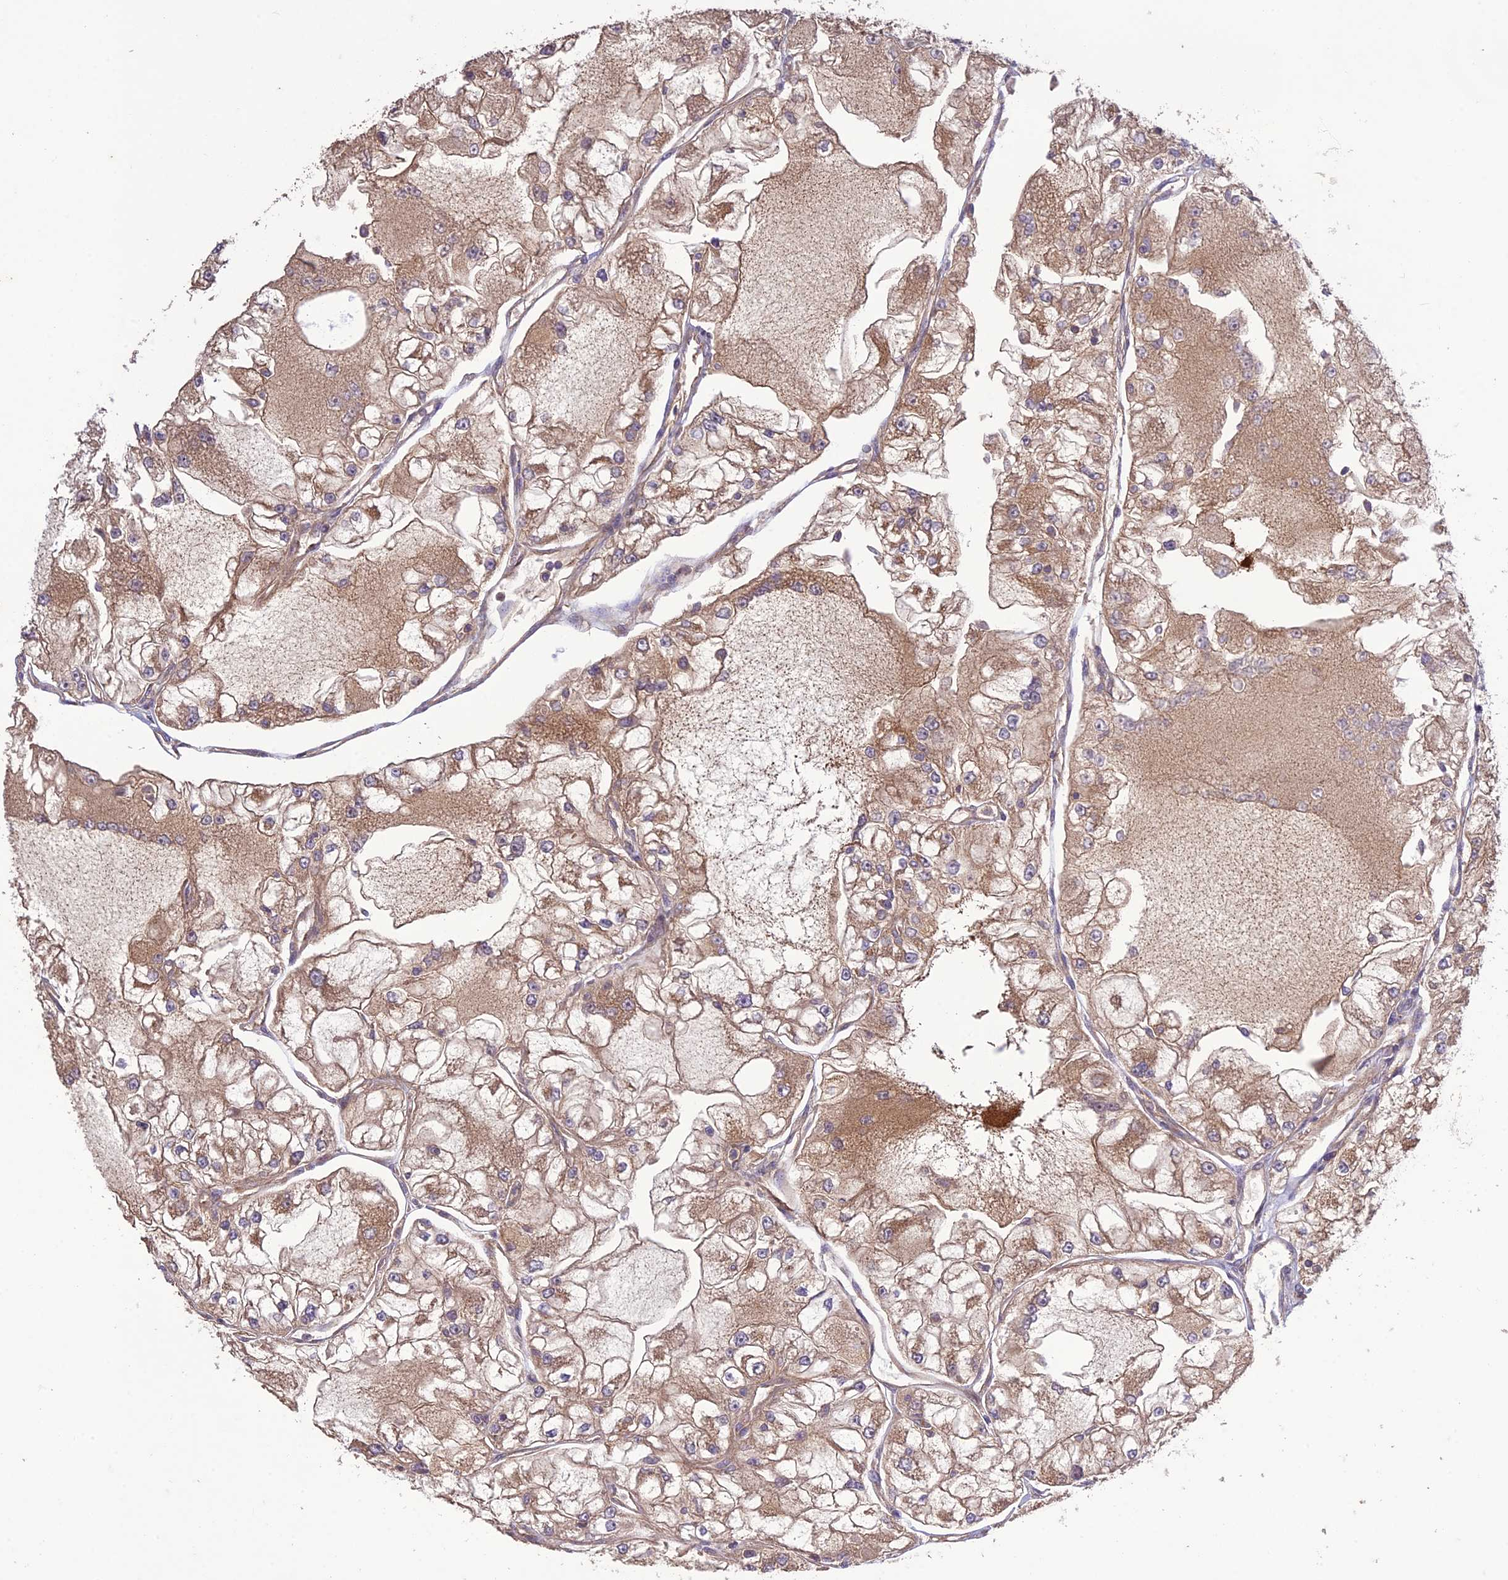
{"staining": {"intensity": "moderate", "quantity": ">75%", "location": "cytoplasmic/membranous"}, "tissue": "renal cancer", "cell_type": "Tumor cells", "image_type": "cancer", "snomed": [{"axis": "morphology", "description": "Adenocarcinoma, NOS"}, {"axis": "topography", "description": "Kidney"}], "caption": "This histopathology image shows IHC staining of human renal cancer, with medium moderate cytoplasmic/membranous positivity in about >75% of tumor cells.", "gene": "TMEM131L", "patient": {"sex": "female", "age": 72}}